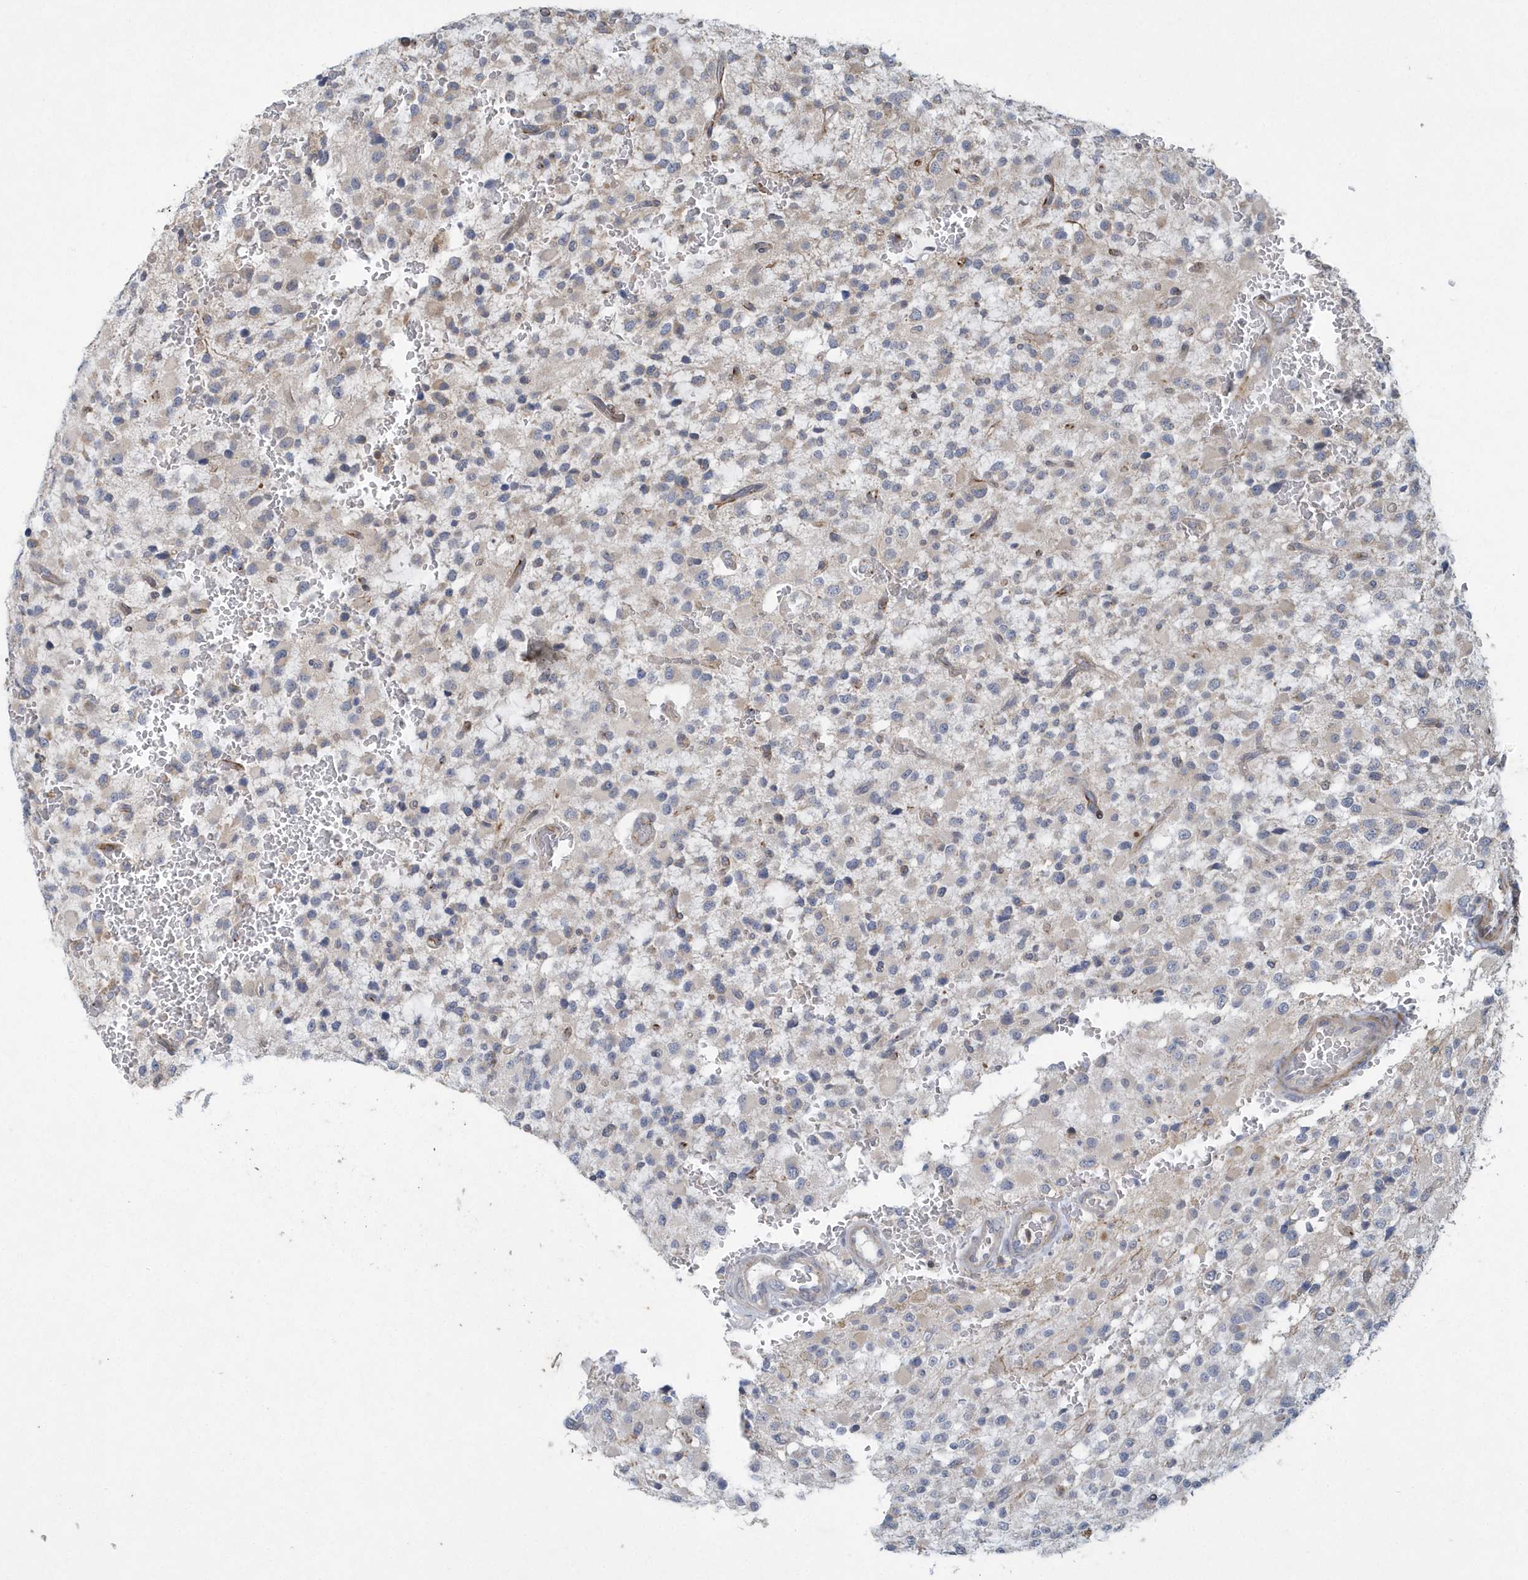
{"staining": {"intensity": "negative", "quantity": "none", "location": "none"}, "tissue": "glioma", "cell_type": "Tumor cells", "image_type": "cancer", "snomed": [{"axis": "morphology", "description": "Glioma, malignant, High grade"}, {"axis": "topography", "description": "Brain"}], "caption": "Immunohistochemical staining of human glioma reveals no significant expression in tumor cells. The staining was performed using DAB to visualize the protein expression in brown, while the nuclei were stained in blue with hematoxylin (Magnification: 20x).", "gene": "N4BP2", "patient": {"sex": "male", "age": 34}}